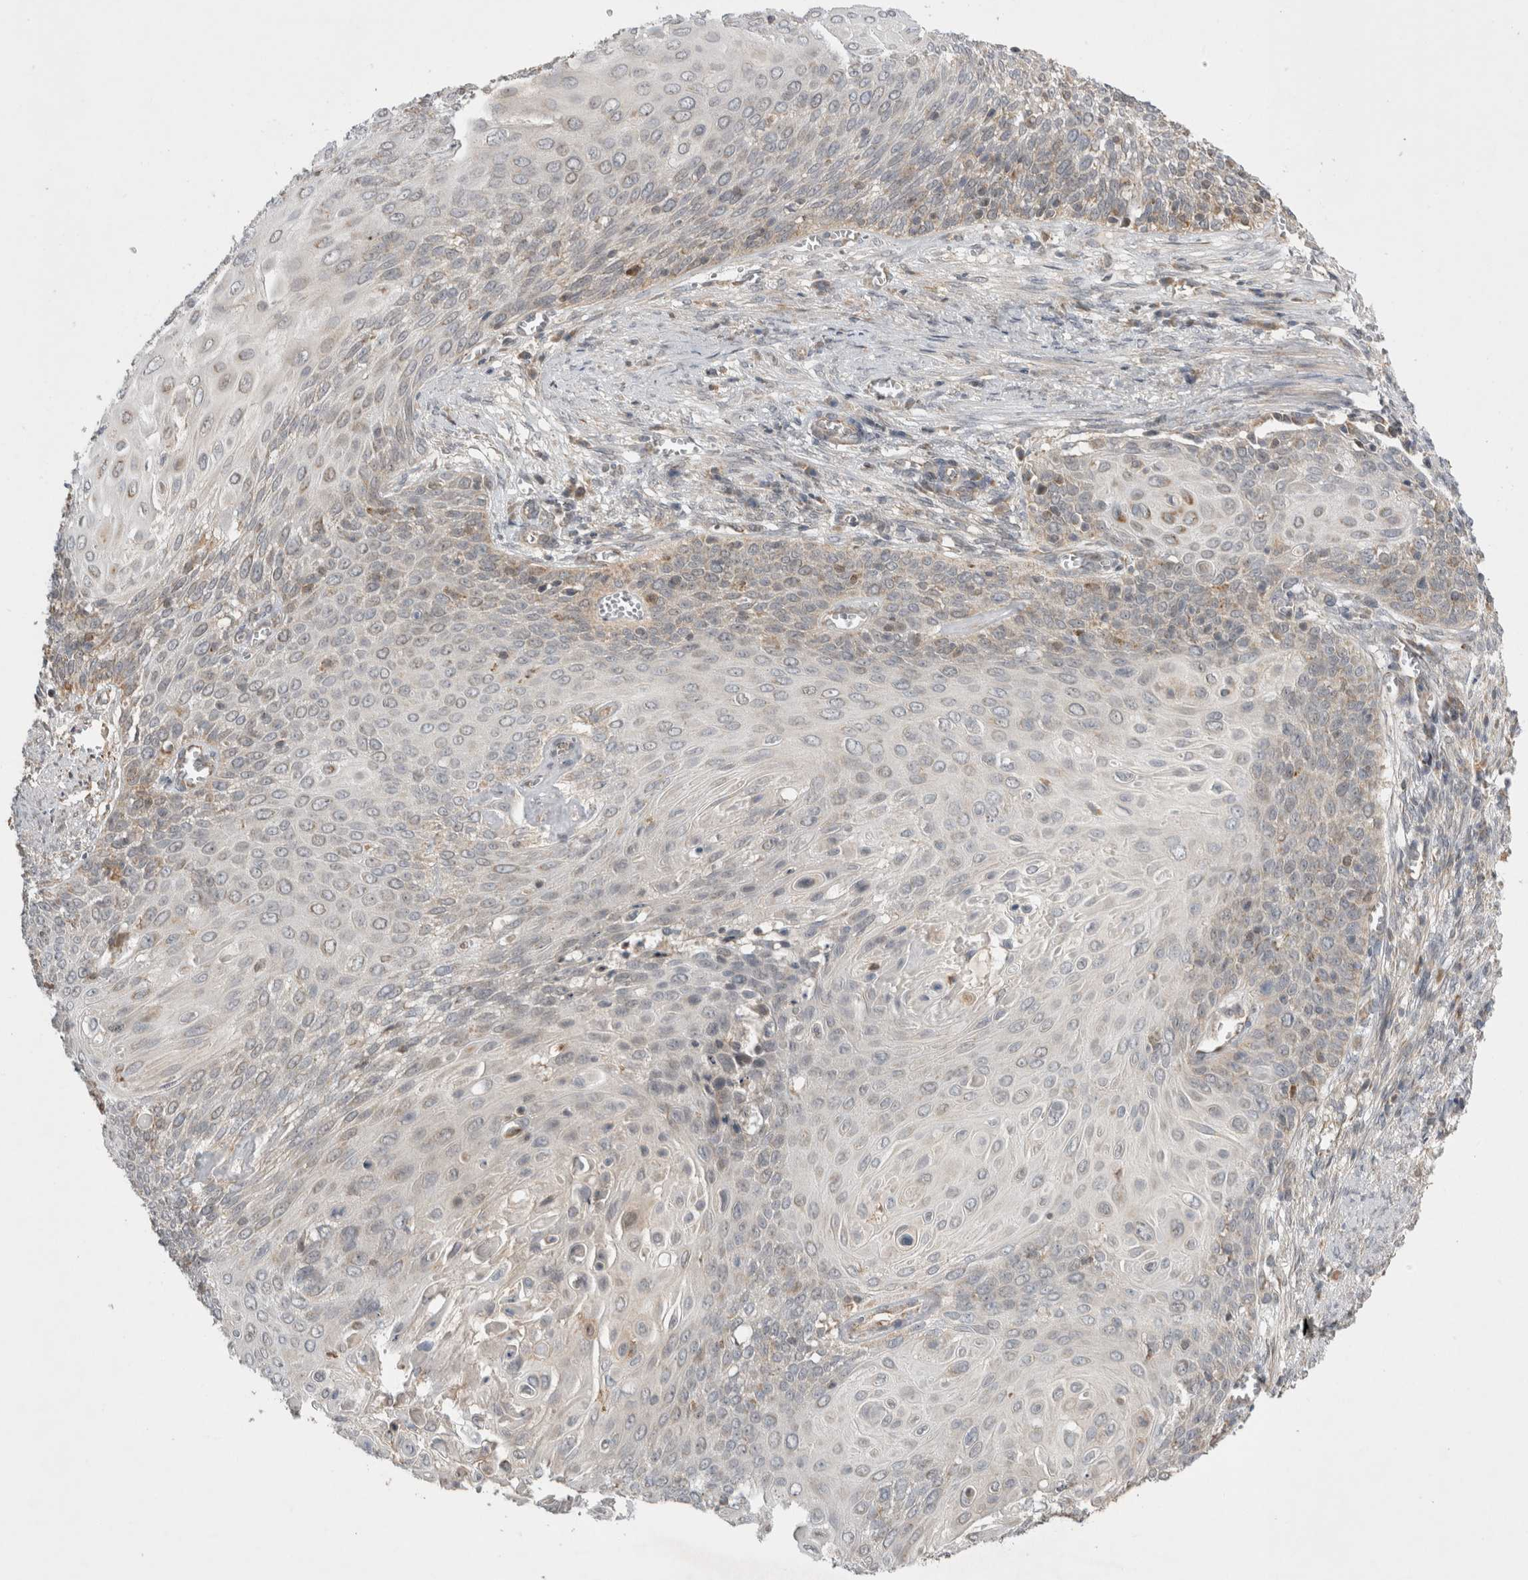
{"staining": {"intensity": "weak", "quantity": "<25%", "location": "cytoplasmic/membranous"}, "tissue": "cervical cancer", "cell_type": "Tumor cells", "image_type": "cancer", "snomed": [{"axis": "morphology", "description": "Squamous cell carcinoma, NOS"}, {"axis": "topography", "description": "Cervix"}], "caption": "The IHC image has no significant expression in tumor cells of cervical cancer (squamous cell carcinoma) tissue. (DAB (3,3'-diaminobenzidine) immunohistochemistry (IHC) visualized using brightfield microscopy, high magnification).", "gene": "KCNIP1", "patient": {"sex": "female", "age": 39}}